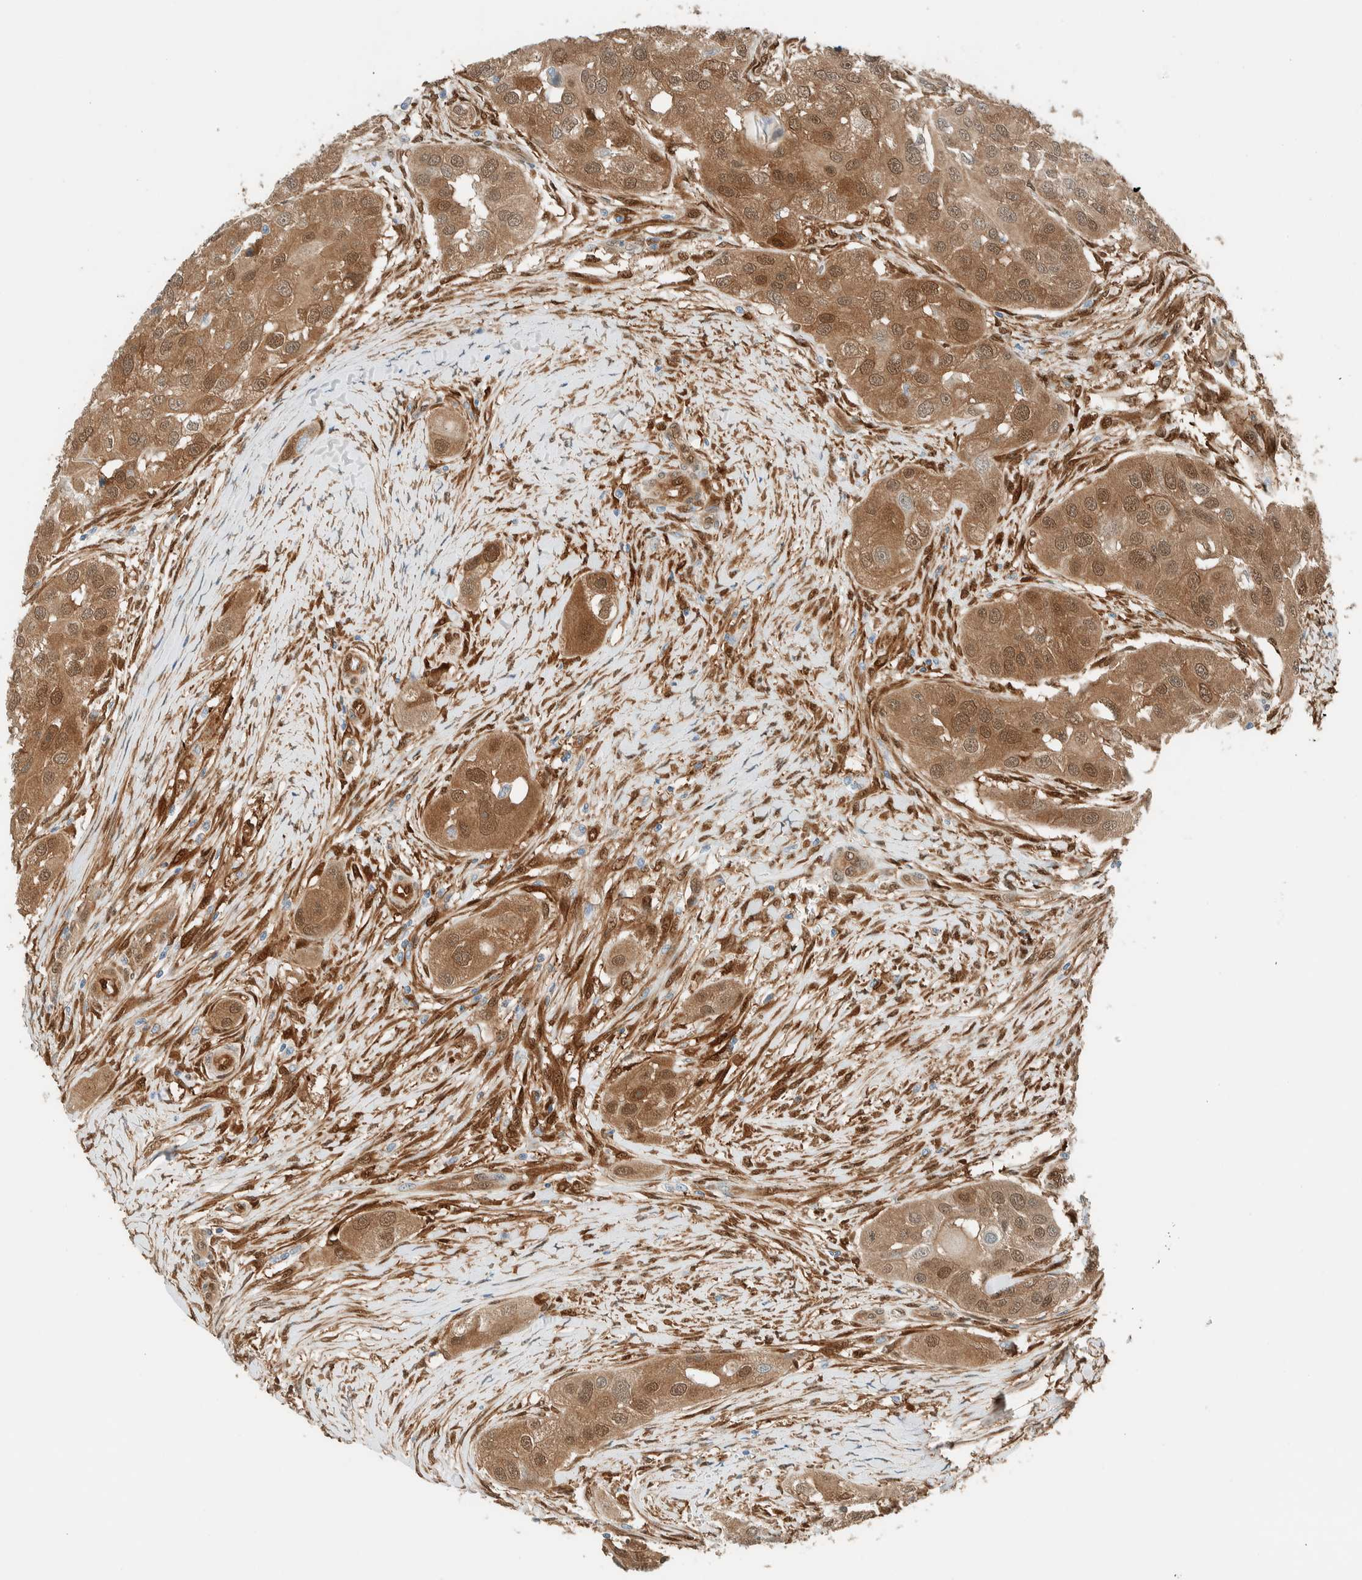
{"staining": {"intensity": "moderate", "quantity": ">75%", "location": "cytoplasmic/membranous,nuclear"}, "tissue": "head and neck cancer", "cell_type": "Tumor cells", "image_type": "cancer", "snomed": [{"axis": "morphology", "description": "Normal tissue, NOS"}, {"axis": "morphology", "description": "Squamous cell carcinoma, NOS"}, {"axis": "topography", "description": "Skeletal muscle"}, {"axis": "topography", "description": "Head-Neck"}], "caption": "A brown stain highlights moderate cytoplasmic/membranous and nuclear expression of a protein in human head and neck squamous cell carcinoma tumor cells. (DAB = brown stain, brightfield microscopy at high magnification).", "gene": "NXN", "patient": {"sex": "male", "age": 51}}